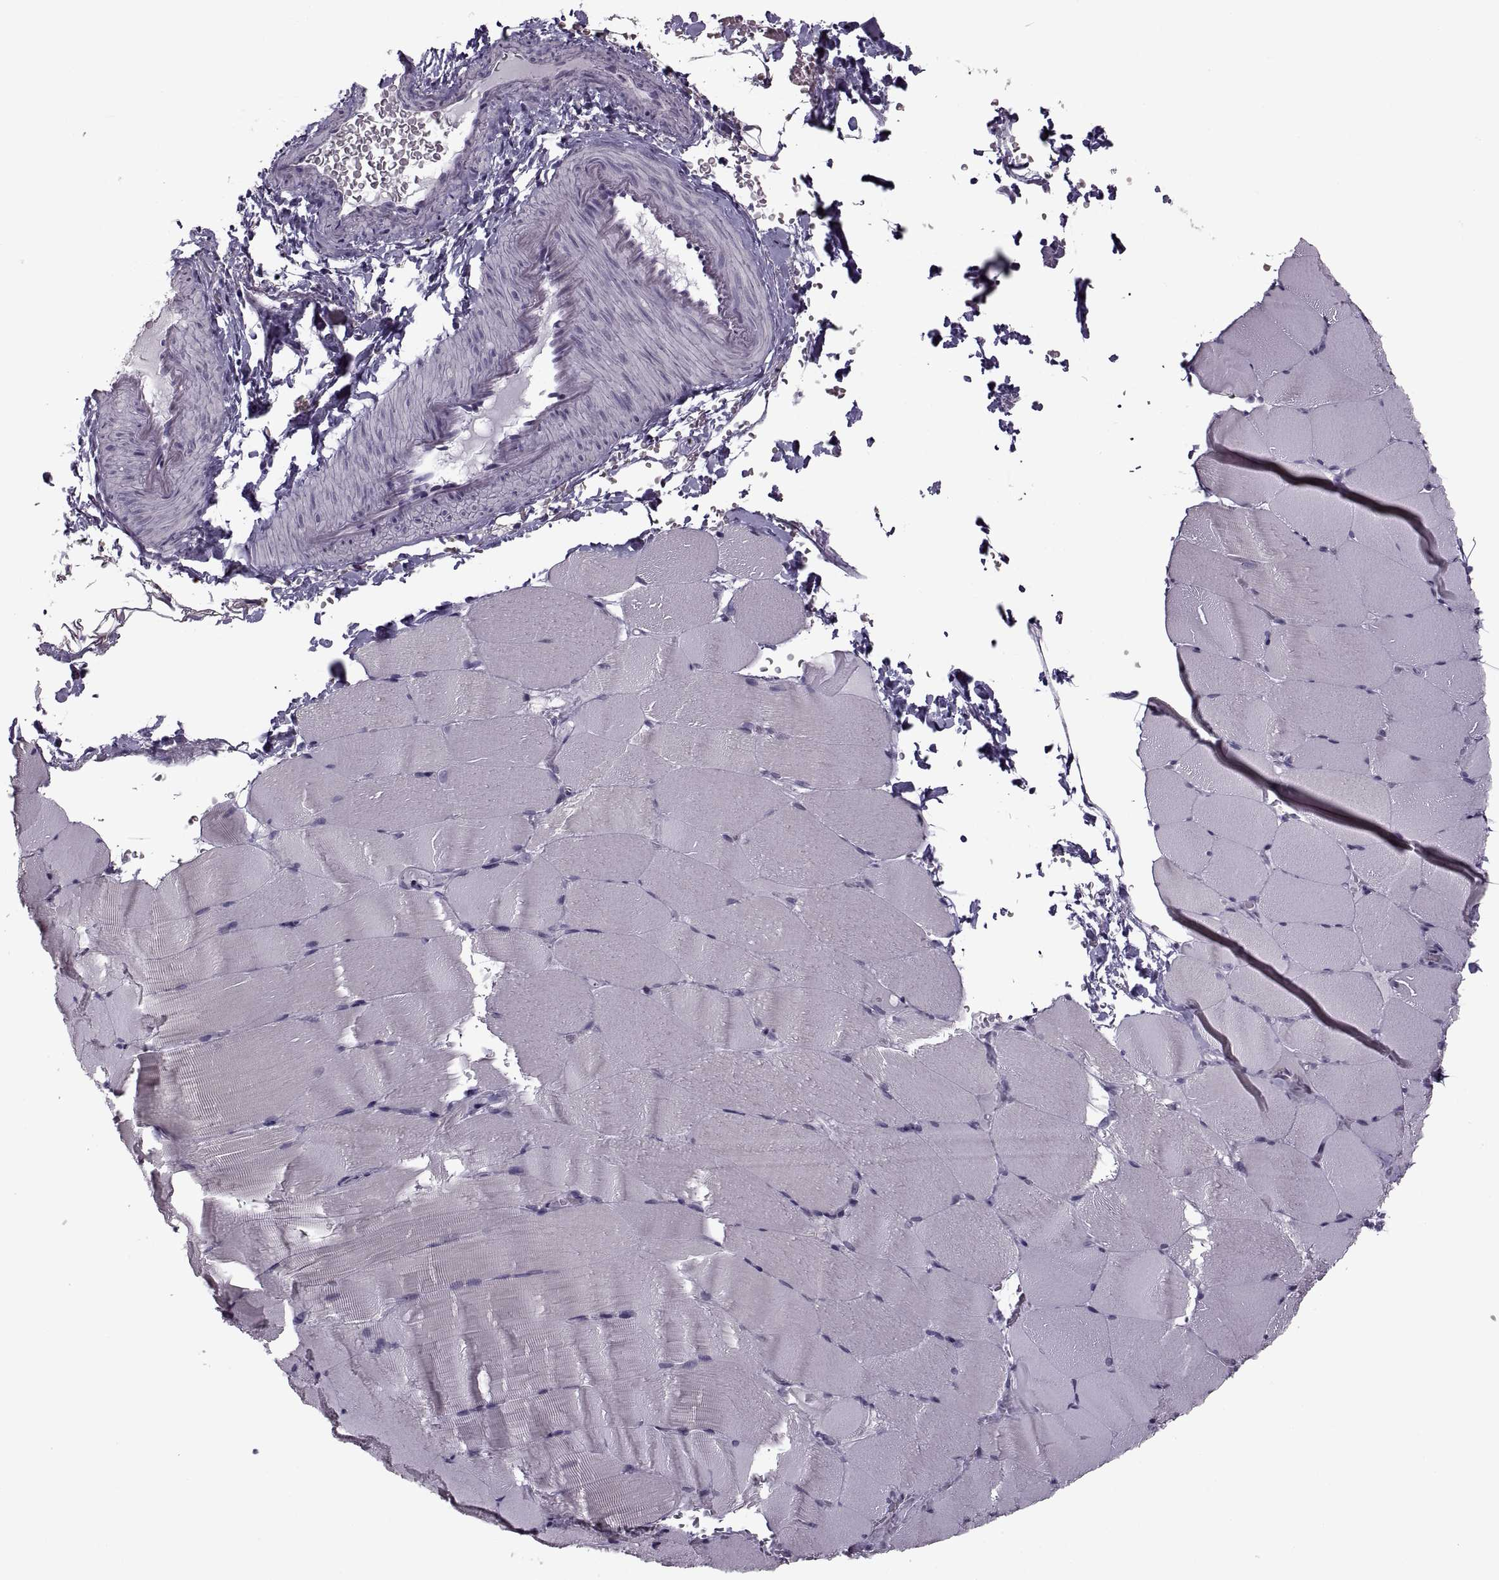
{"staining": {"intensity": "negative", "quantity": "none", "location": "none"}, "tissue": "skeletal muscle", "cell_type": "Myocytes", "image_type": "normal", "snomed": [{"axis": "morphology", "description": "Normal tissue, NOS"}, {"axis": "topography", "description": "Skeletal muscle"}], "caption": "The histopathology image reveals no staining of myocytes in normal skeletal muscle. (DAB immunohistochemistry (IHC) visualized using brightfield microscopy, high magnification).", "gene": "PAGE2B", "patient": {"sex": "female", "age": 37}}